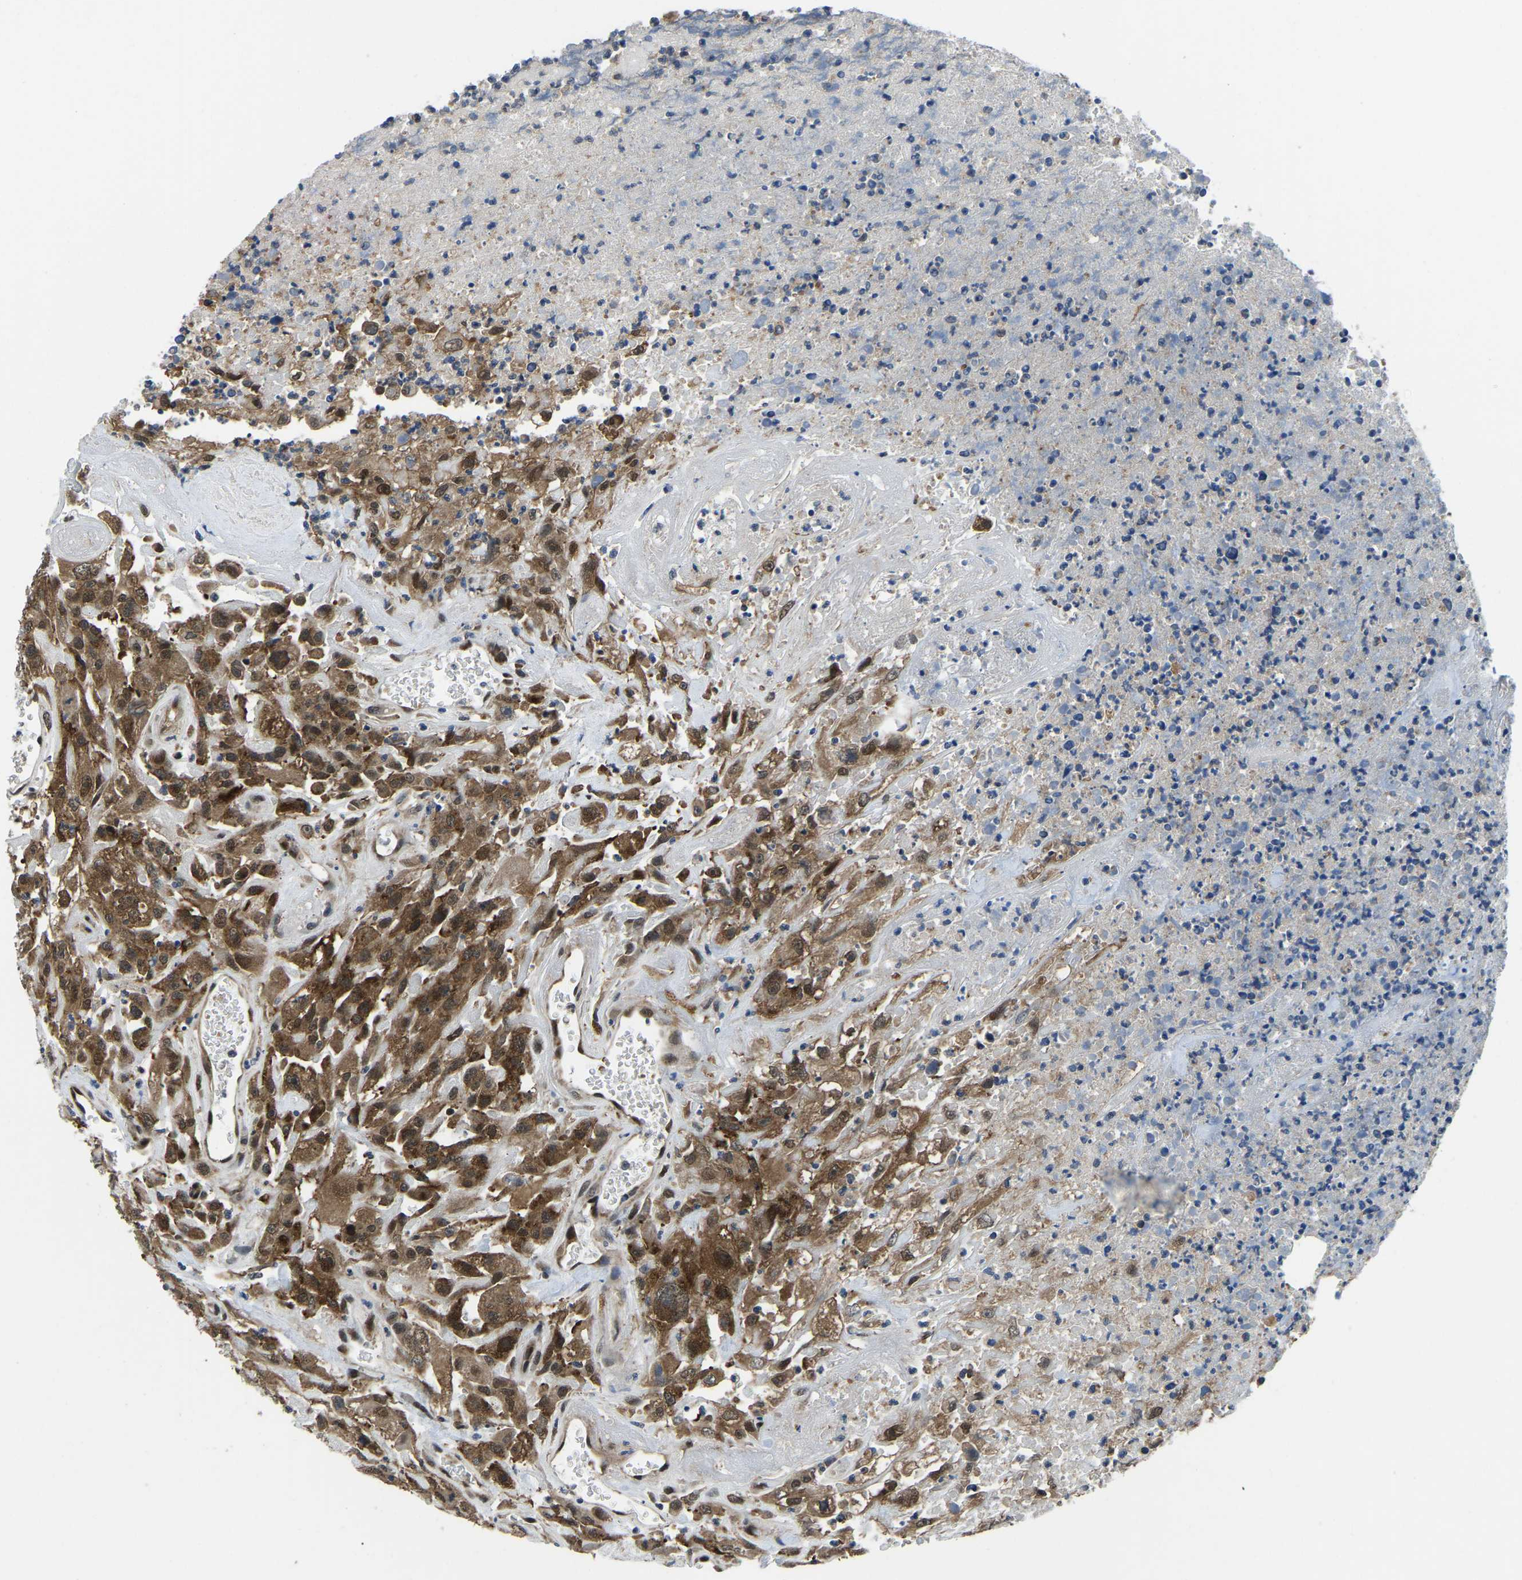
{"staining": {"intensity": "moderate", "quantity": ">75%", "location": "cytoplasmic/membranous,nuclear"}, "tissue": "urothelial cancer", "cell_type": "Tumor cells", "image_type": "cancer", "snomed": [{"axis": "morphology", "description": "Urothelial carcinoma, High grade"}, {"axis": "topography", "description": "Urinary bladder"}], "caption": "Urothelial carcinoma (high-grade) tissue reveals moderate cytoplasmic/membranous and nuclear expression in about >75% of tumor cells (Stains: DAB (3,3'-diaminobenzidine) in brown, nuclei in blue, Microscopy: brightfield microscopy at high magnification).", "gene": "DFFA", "patient": {"sex": "male", "age": 46}}